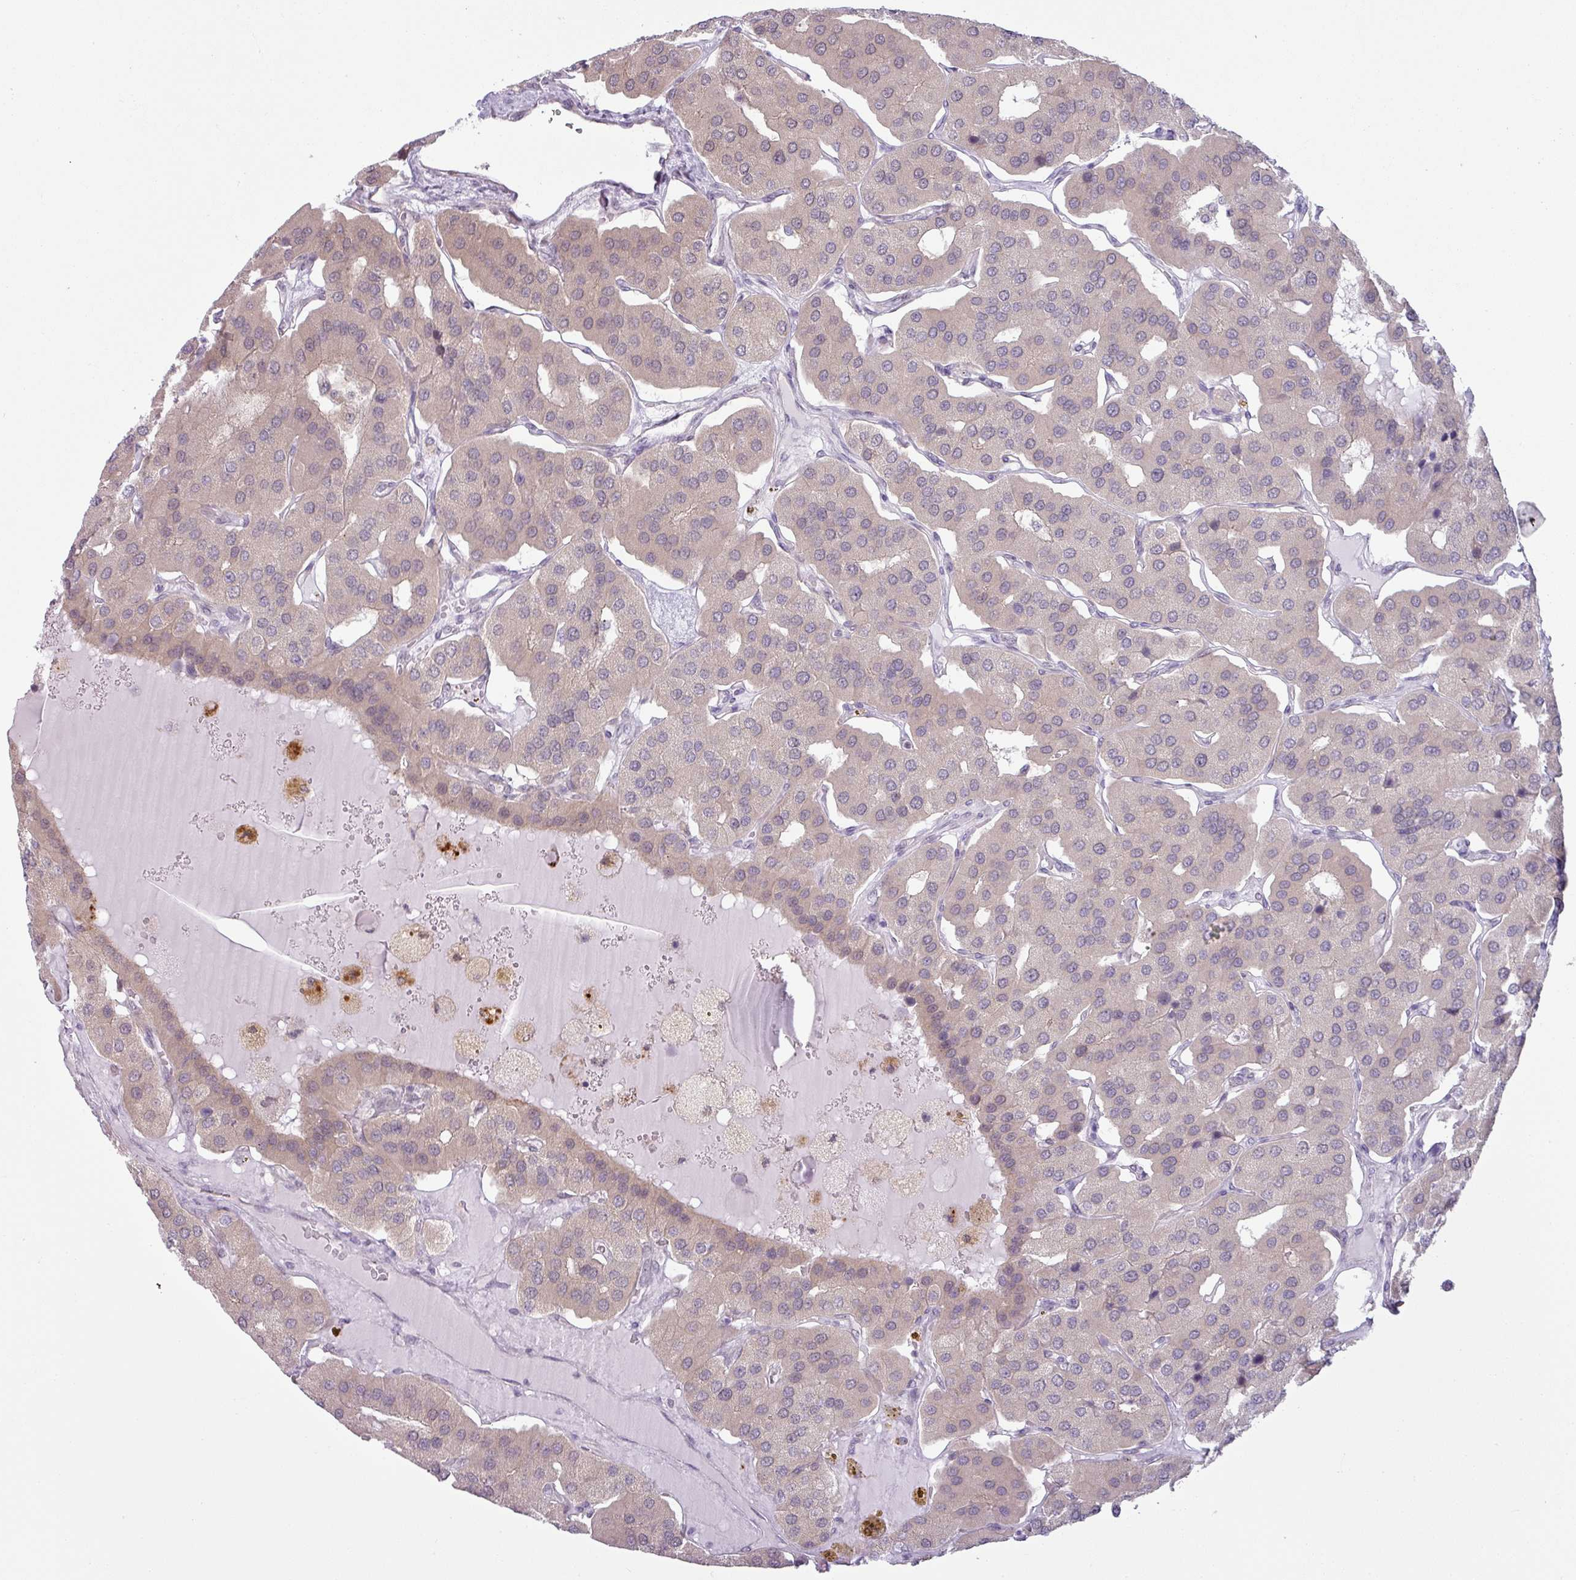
{"staining": {"intensity": "weak", "quantity": "<25%", "location": "cytoplasmic/membranous"}, "tissue": "parathyroid gland", "cell_type": "Glandular cells", "image_type": "normal", "snomed": [{"axis": "morphology", "description": "Normal tissue, NOS"}, {"axis": "morphology", "description": "Adenoma, NOS"}, {"axis": "topography", "description": "Parathyroid gland"}], "caption": "High magnification brightfield microscopy of unremarkable parathyroid gland stained with DAB (3,3'-diaminobenzidine) (brown) and counterstained with hematoxylin (blue): glandular cells show no significant expression.", "gene": "CCDC144A", "patient": {"sex": "female", "age": 86}}